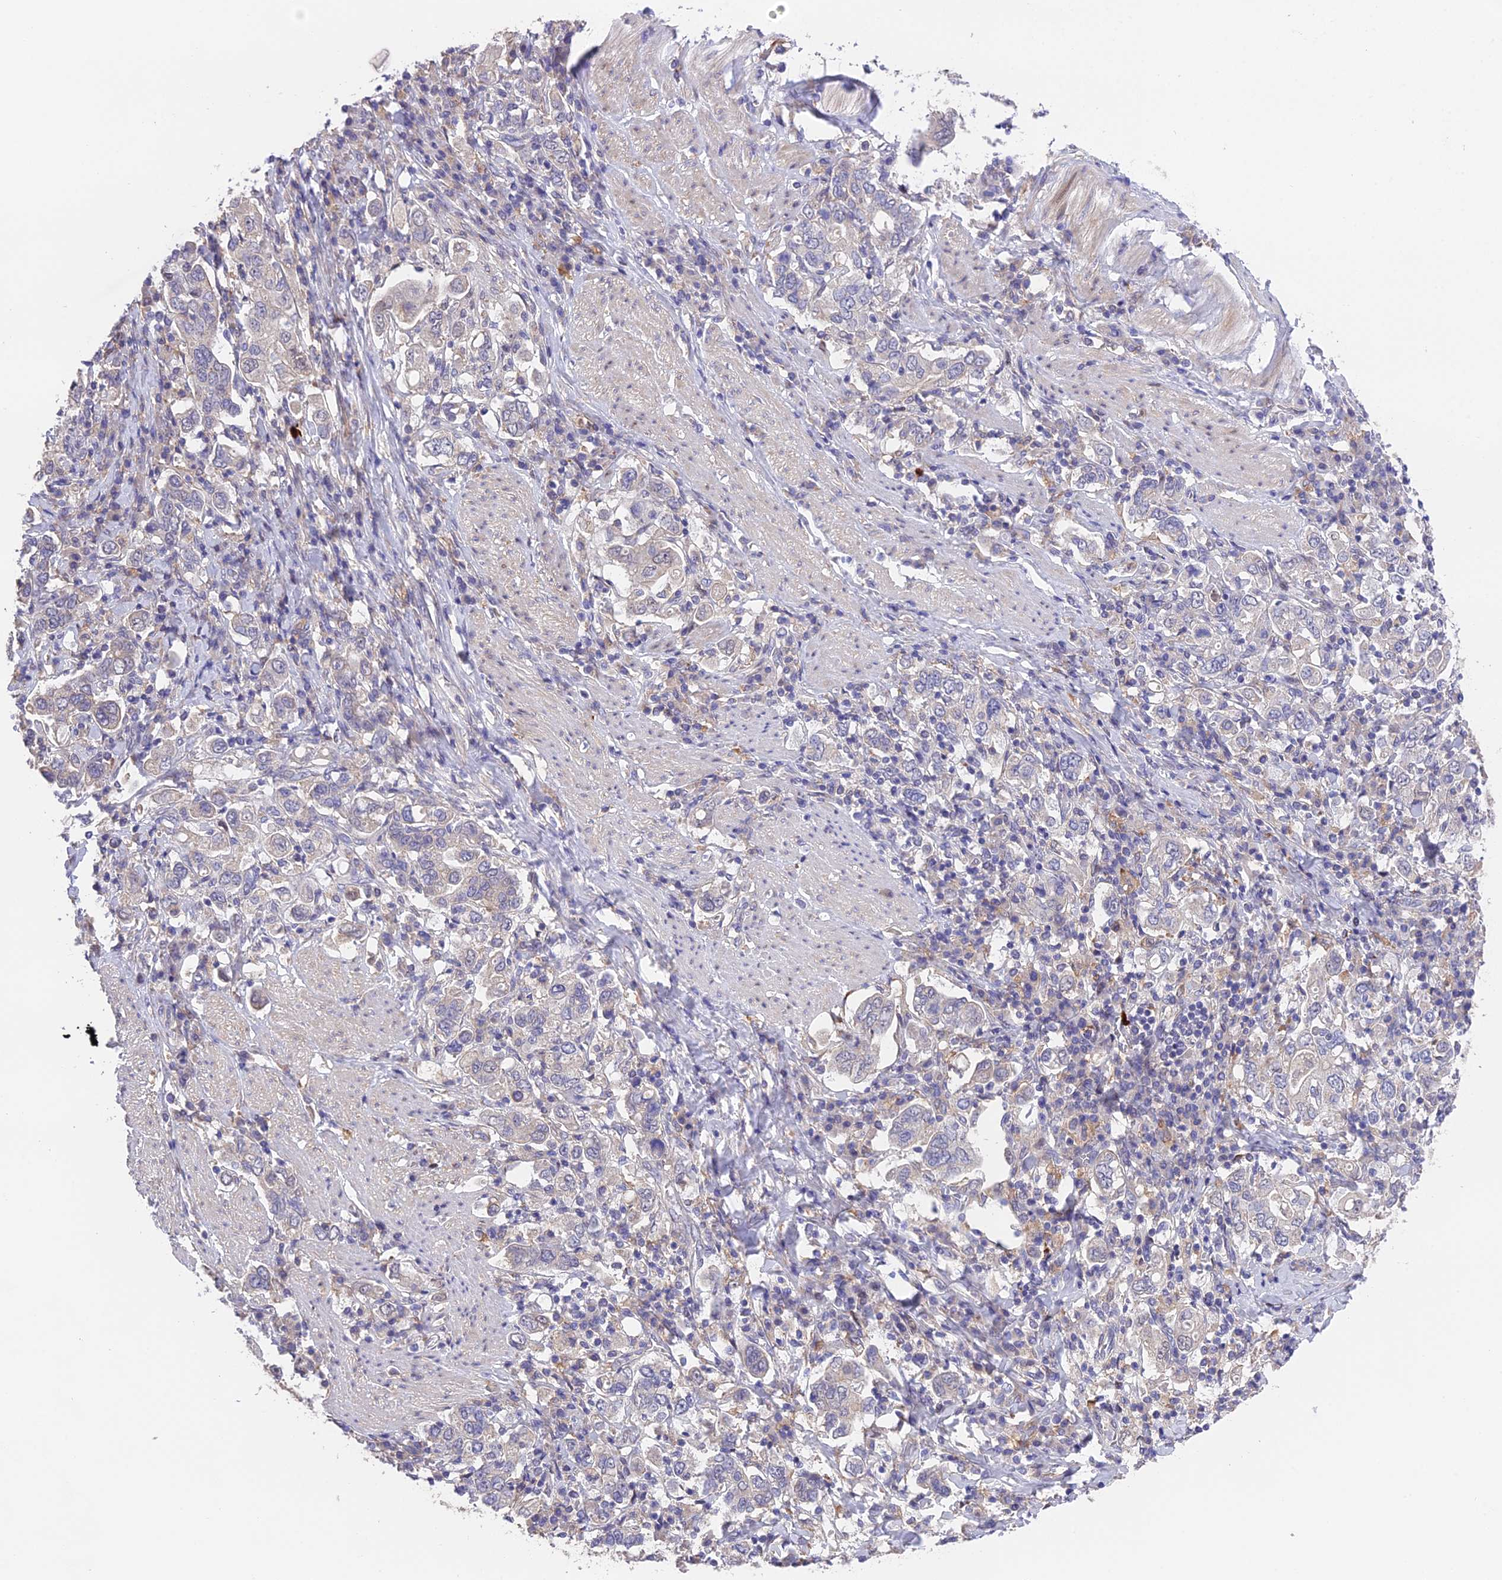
{"staining": {"intensity": "negative", "quantity": "none", "location": "none"}, "tissue": "stomach cancer", "cell_type": "Tumor cells", "image_type": "cancer", "snomed": [{"axis": "morphology", "description": "Adenocarcinoma, NOS"}, {"axis": "topography", "description": "Stomach, upper"}], "caption": "Tumor cells show no significant protein expression in adenocarcinoma (stomach). Nuclei are stained in blue.", "gene": "PUS10", "patient": {"sex": "male", "age": 62}}